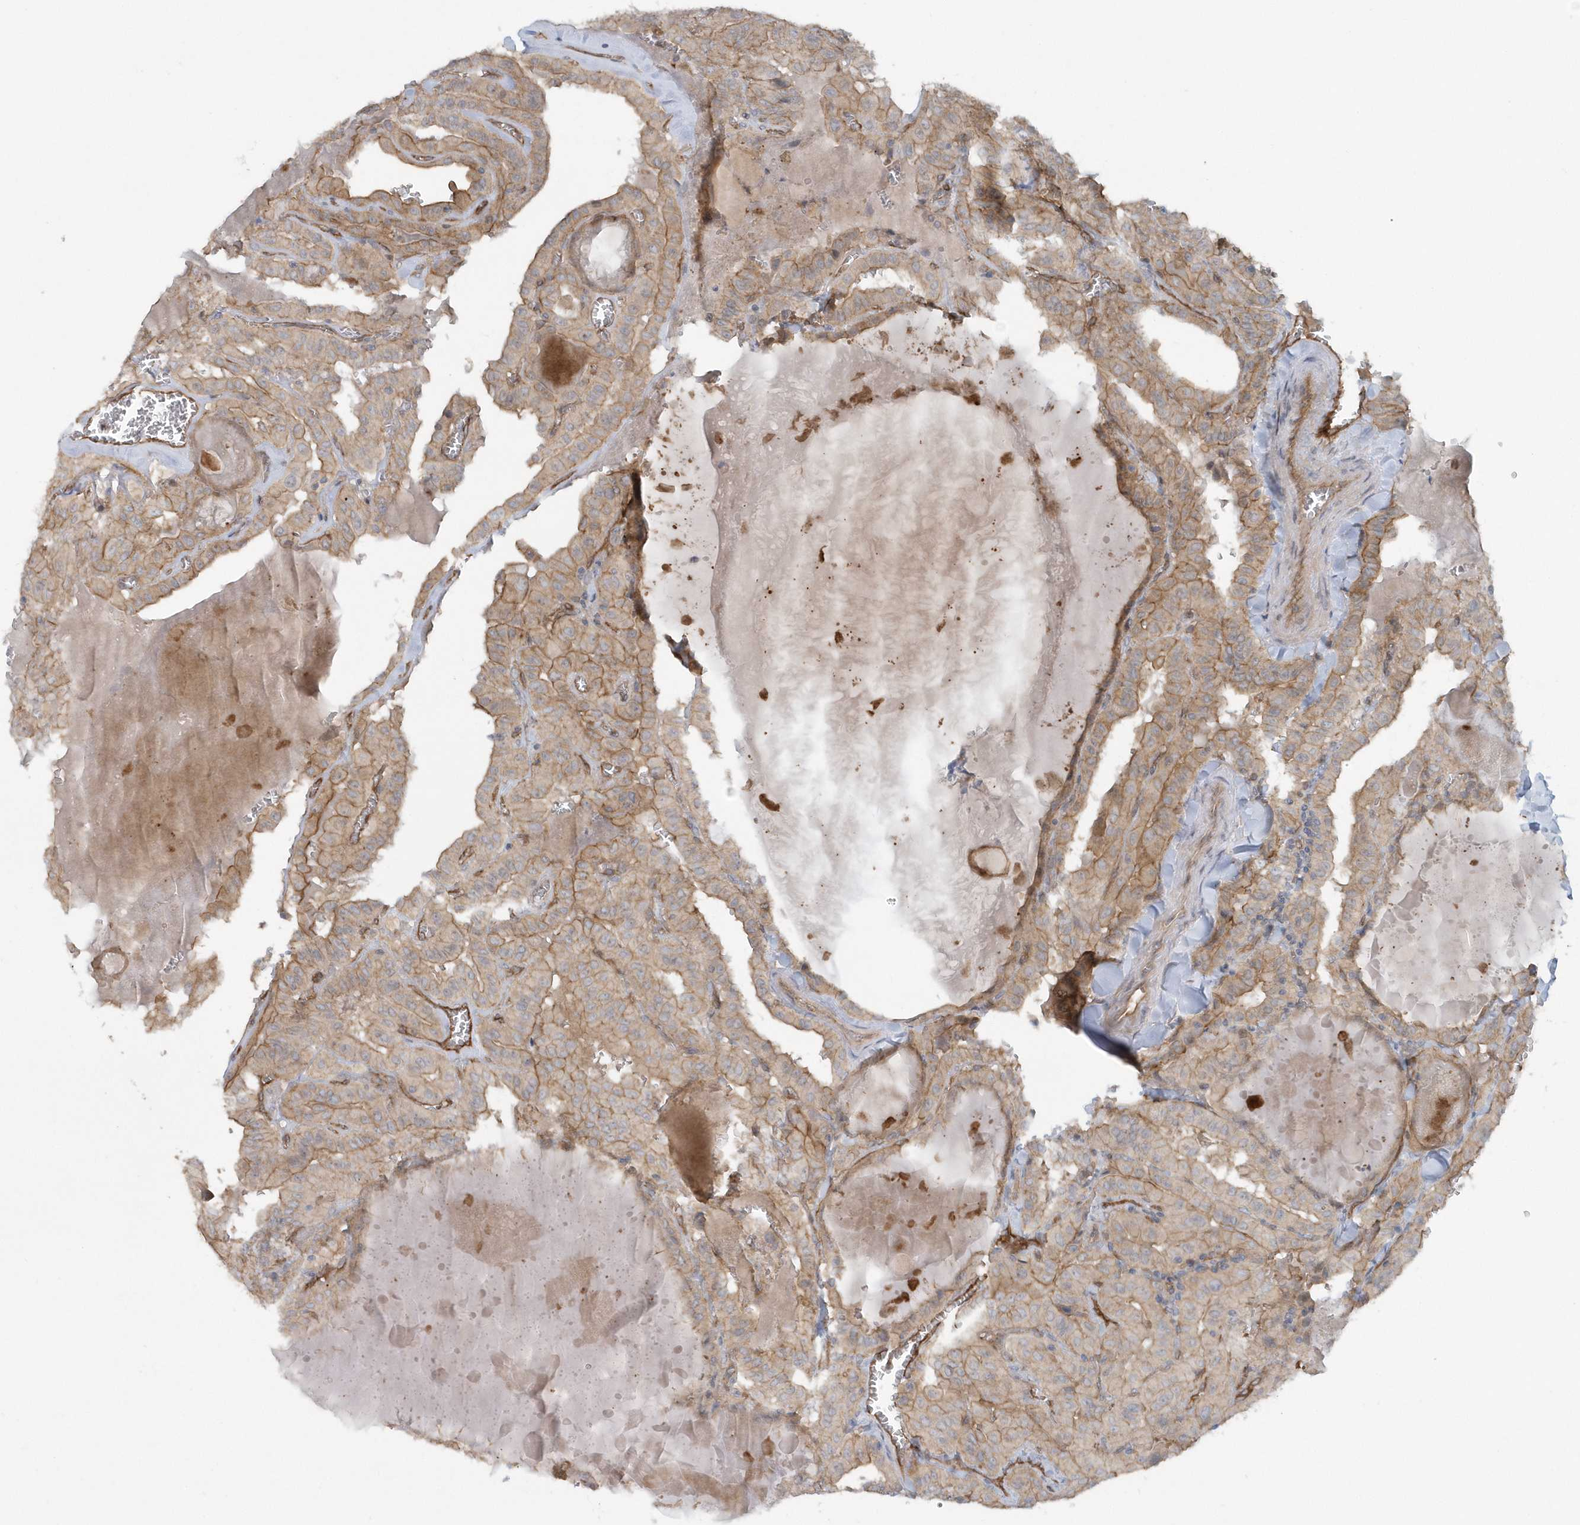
{"staining": {"intensity": "weak", "quantity": ">75%", "location": "cytoplasmic/membranous"}, "tissue": "thyroid cancer", "cell_type": "Tumor cells", "image_type": "cancer", "snomed": [{"axis": "morphology", "description": "Papillary adenocarcinoma, NOS"}, {"axis": "topography", "description": "Thyroid gland"}], "caption": "DAB immunohistochemical staining of papillary adenocarcinoma (thyroid) demonstrates weak cytoplasmic/membranous protein staining in about >75% of tumor cells.", "gene": "RAI14", "patient": {"sex": "male", "age": 52}}